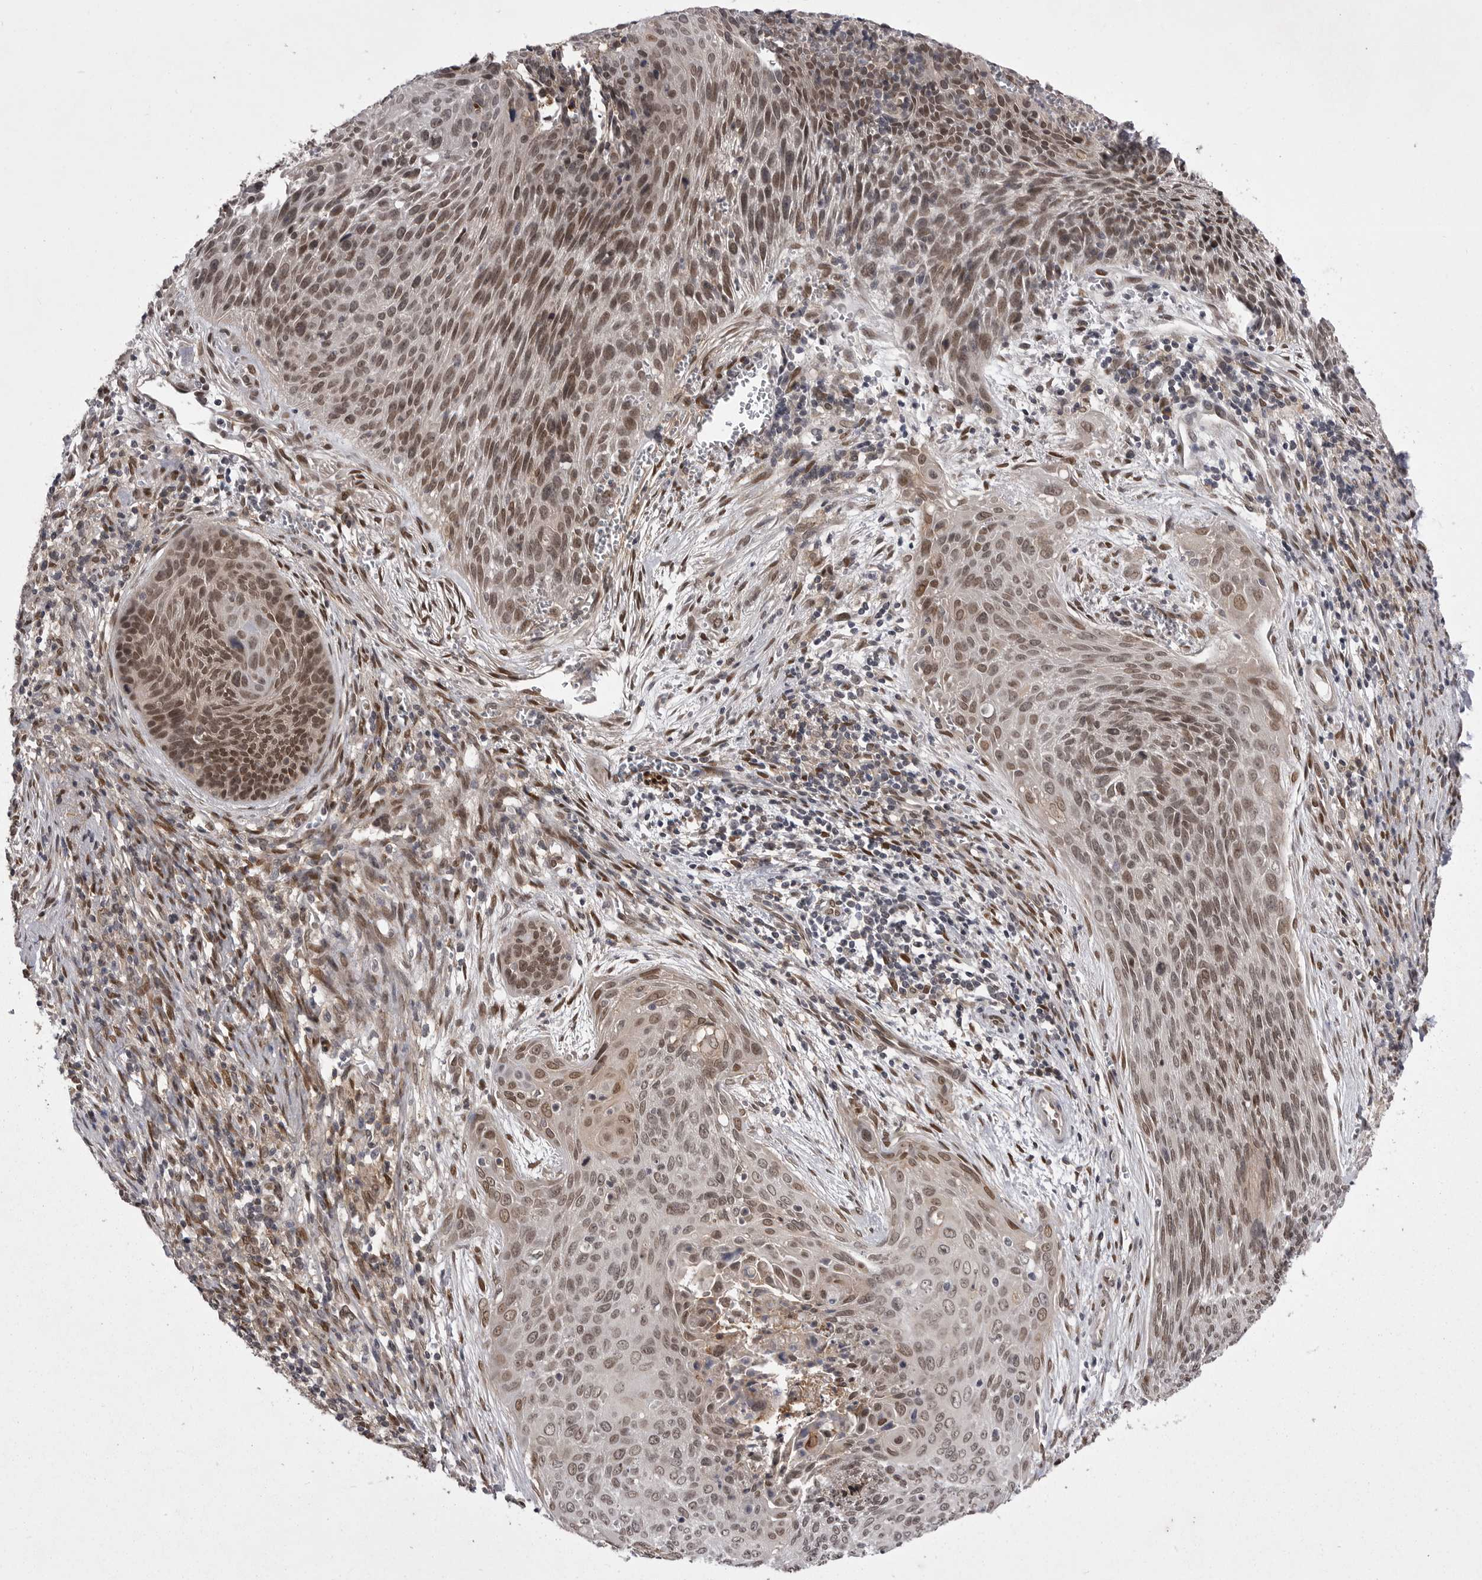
{"staining": {"intensity": "moderate", "quantity": ">75%", "location": "nuclear"}, "tissue": "cervical cancer", "cell_type": "Tumor cells", "image_type": "cancer", "snomed": [{"axis": "morphology", "description": "Squamous cell carcinoma, NOS"}, {"axis": "topography", "description": "Cervix"}], "caption": "Squamous cell carcinoma (cervical) was stained to show a protein in brown. There is medium levels of moderate nuclear expression in about >75% of tumor cells.", "gene": "ABL1", "patient": {"sex": "female", "age": 55}}